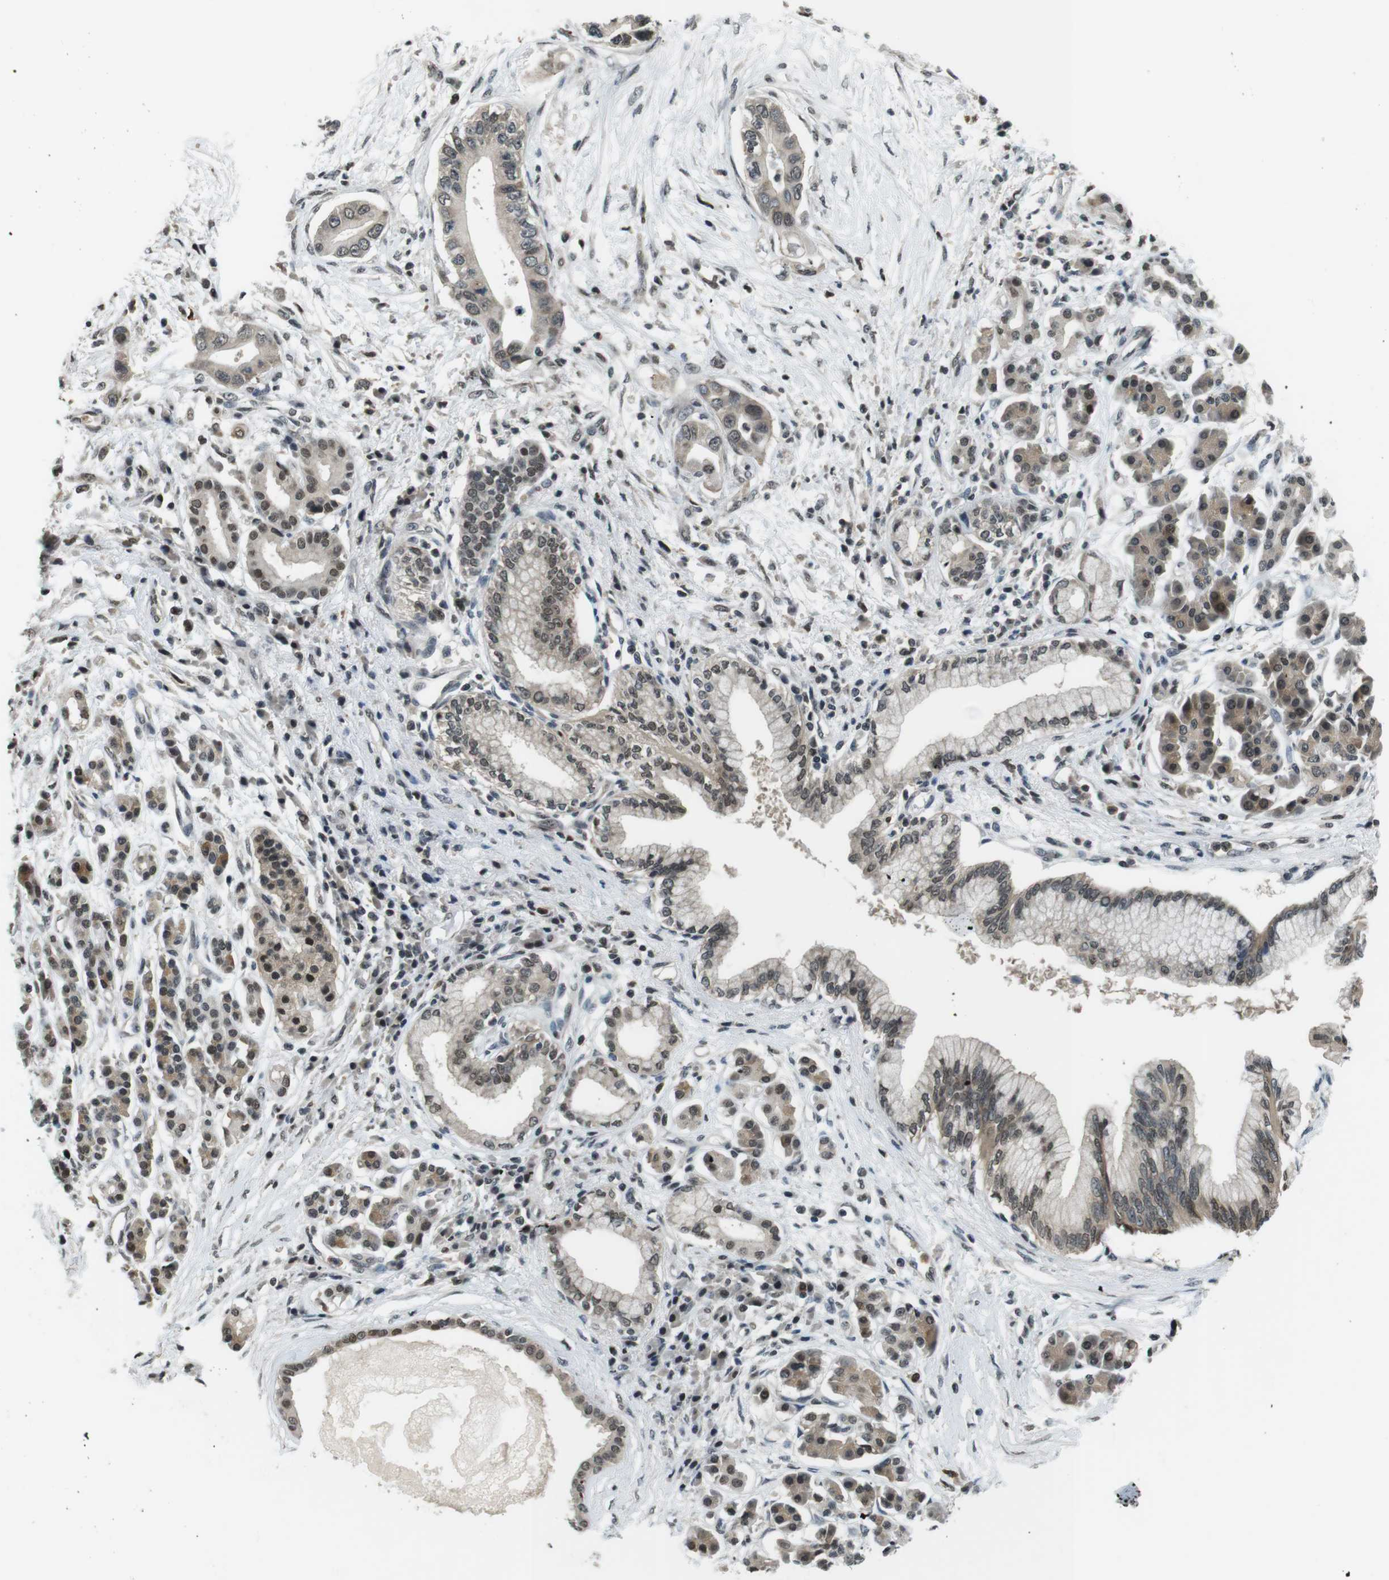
{"staining": {"intensity": "weak", "quantity": ">75%", "location": "cytoplasmic/membranous,nuclear"}, "tissue": "pancreatic cancer", "cell_type": "Tumor cells", "image_type": "cancer", "snomed": [{"axis": "morphology", "description": "Adenocarcinoma, NOS"}, {"axis": "topography", "description": "Pancreas"}], "caption": "Weak cytoplasmic/membranous and nuclear expression is seen in approximately >75% of tumor cells in pancreatic cancer.", "gene": "NEK4", "patient": {"sex": "male", "age": 77}}